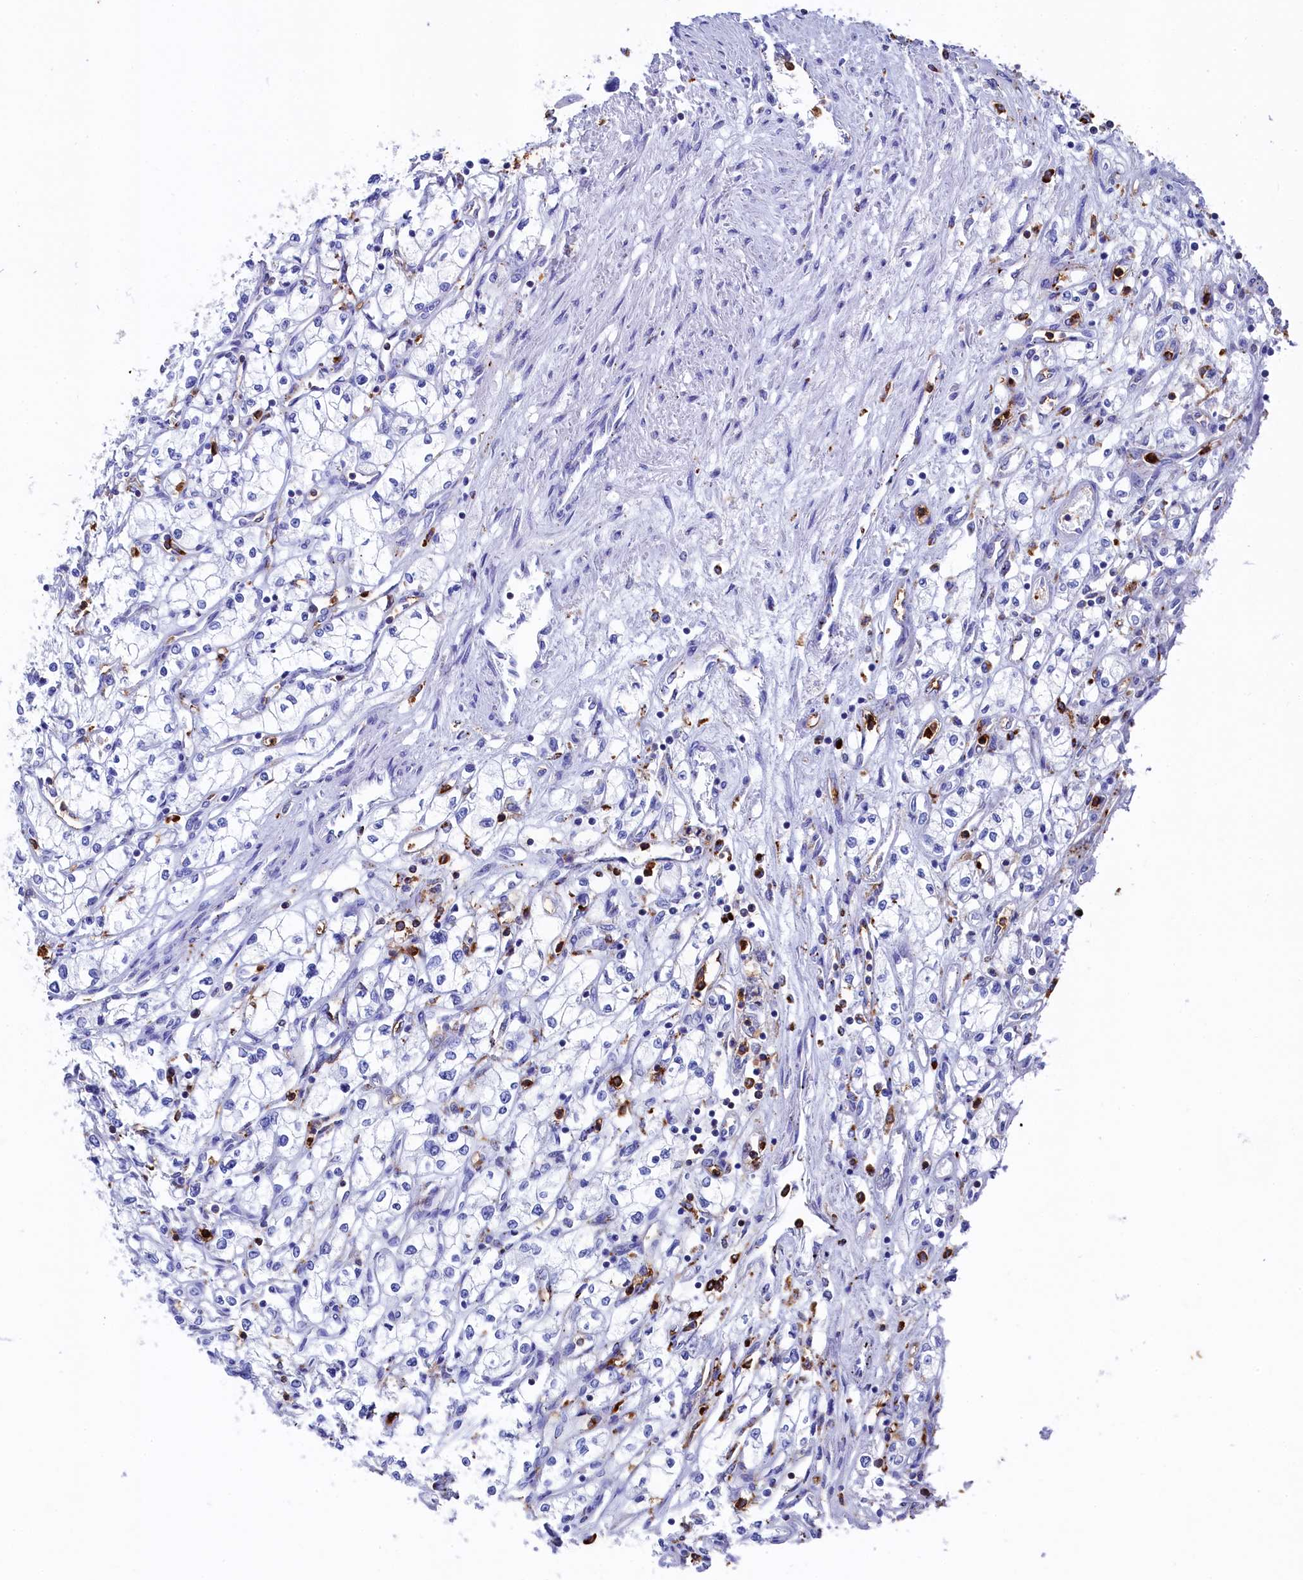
{"staining": {"intensity": "negative", "quantity": "none", "location": "none"}, "tissue": "renal cancer", "cell_type": "Tumor cells", "image_type": "cancer", "snomed": [{"axis": "morphology", "description": "Adenocarcinoma, NOS"}, {"axis": "topography", "description": "Kidney"}], "caption": "IHC micrograph of human adenocarcinoma (renal) stained for a protein (brown), which reveals no positivity in tumor cells.", "gene": "PLAC8", "patient": {"sex": "male", "age": 59}}